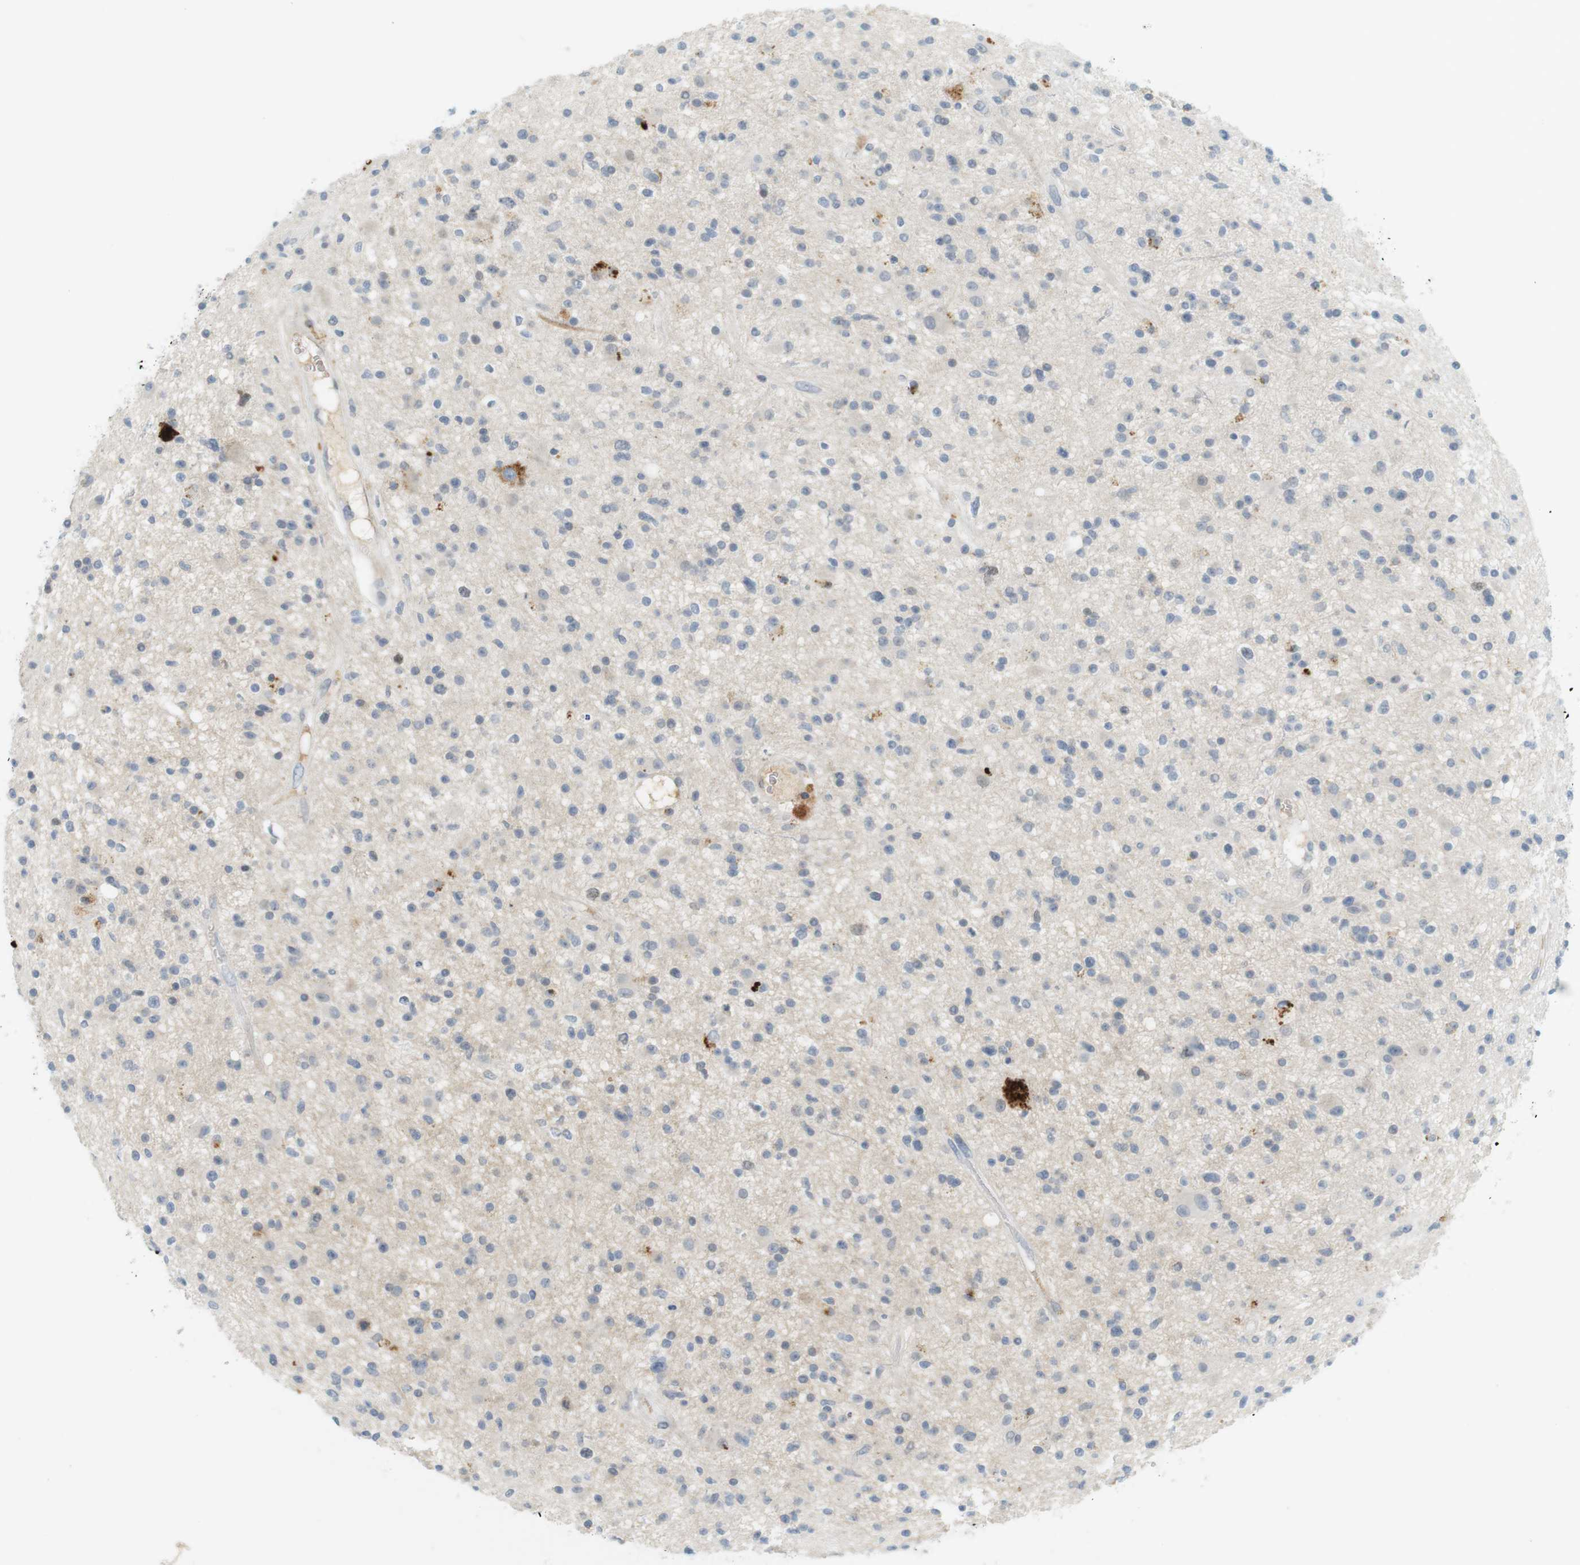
{"staining": {"intensity": "moderate", "quantity": "<25%", "location": "cytoplasmic/membranous"}, "tissue": "glioma", "cell_type": "Tumor cells", "image_type": "cancer", "snomed": [{"axis": "morphology", "description": "Glioma, malignant, High grade"}, {"axis": "topography", "description": "Brain"}], "caption": "Immunohistochemistry (IHC) image of high-grade glioma (malignant) stained for a protein (brown), which reveals low levels of moderate cytoplasmic/membranous staining in about <25% of tumor cells.", "gene": "DMC1", "patient": {"sex": "male", "age": 33}}